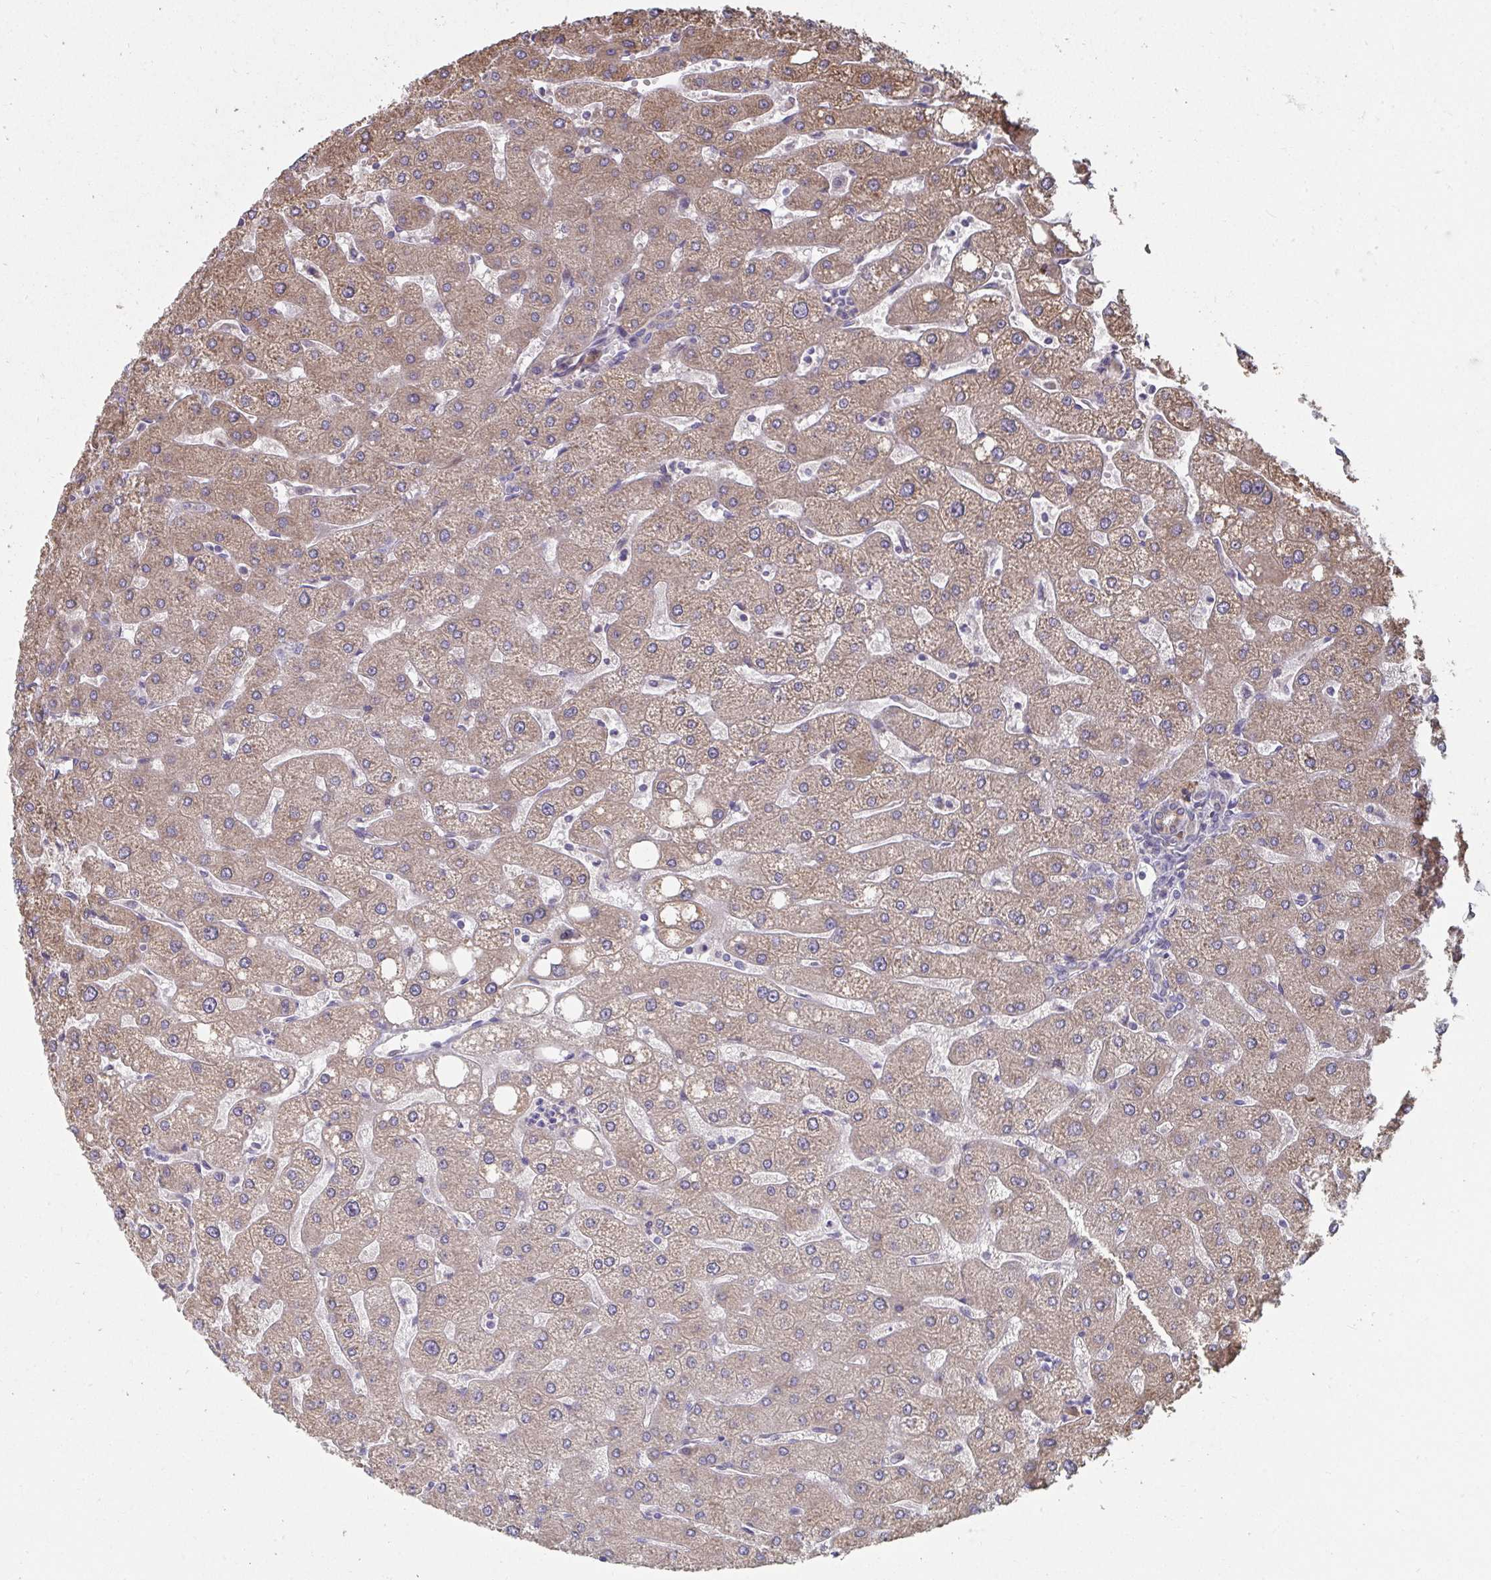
{"staining": {"intensity": "moderate", "quantity": ">75%", "location": "cytoplasmic/membranous"}, "tissue": "liver", "cell_type": "Cholangiocytes", "image_type": "normal", "snomed": [{"axis": "morphology", "description": "Normal tissue, NOS"}, {"axis": "topography", "description": "Liver"}], "caption": "An immunohistochemistry micrograph of normal tissue is shown. Protein staining in brown highlights moderate cytoplasmic/membranous positivity in liver within cholangiocytes.", "gene": "ZFYVE28", "patient": {"sex": "male", "age": 67}}